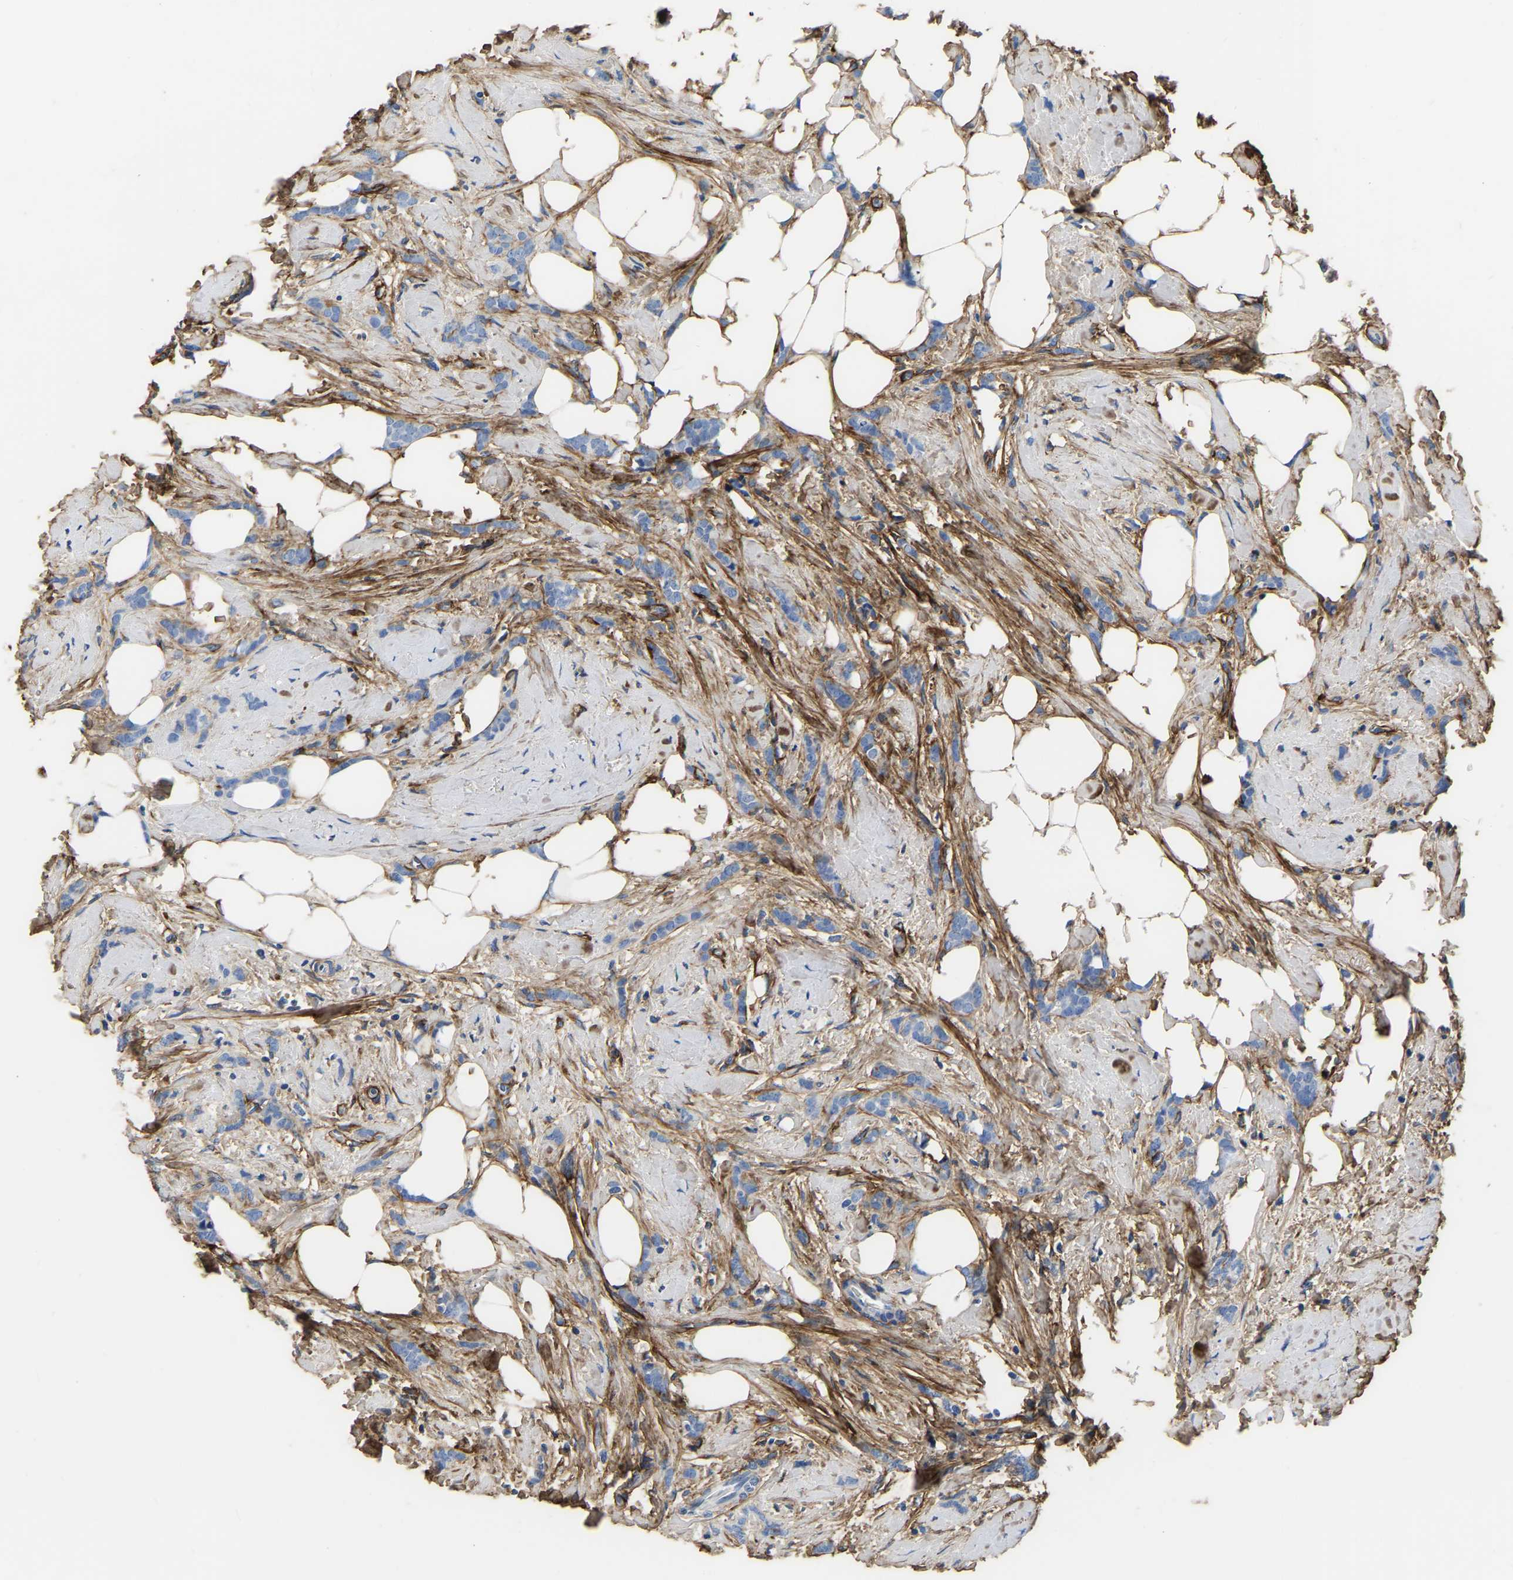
{"staining": {"intensity": "negative", "quantity": "none", "location": "none"}, "tissue": "breast cancer", "cell_type": "Tumor cells", "image_type": "cancer", "snomed": [{"axis": "morphology", "description": "Lobular carcinoma, in situ"}, {"axis": "morphology", "description": "Lobular carcinoma"}, {"axis": "topography", "description": "Breast"}], "caption": "This is an IHC photomicrograph of breast lobular carcinoma. There is no positivity in tumor cells.", "gene": "COL6A1", "patient": {"sex": "female", "age": 41}}